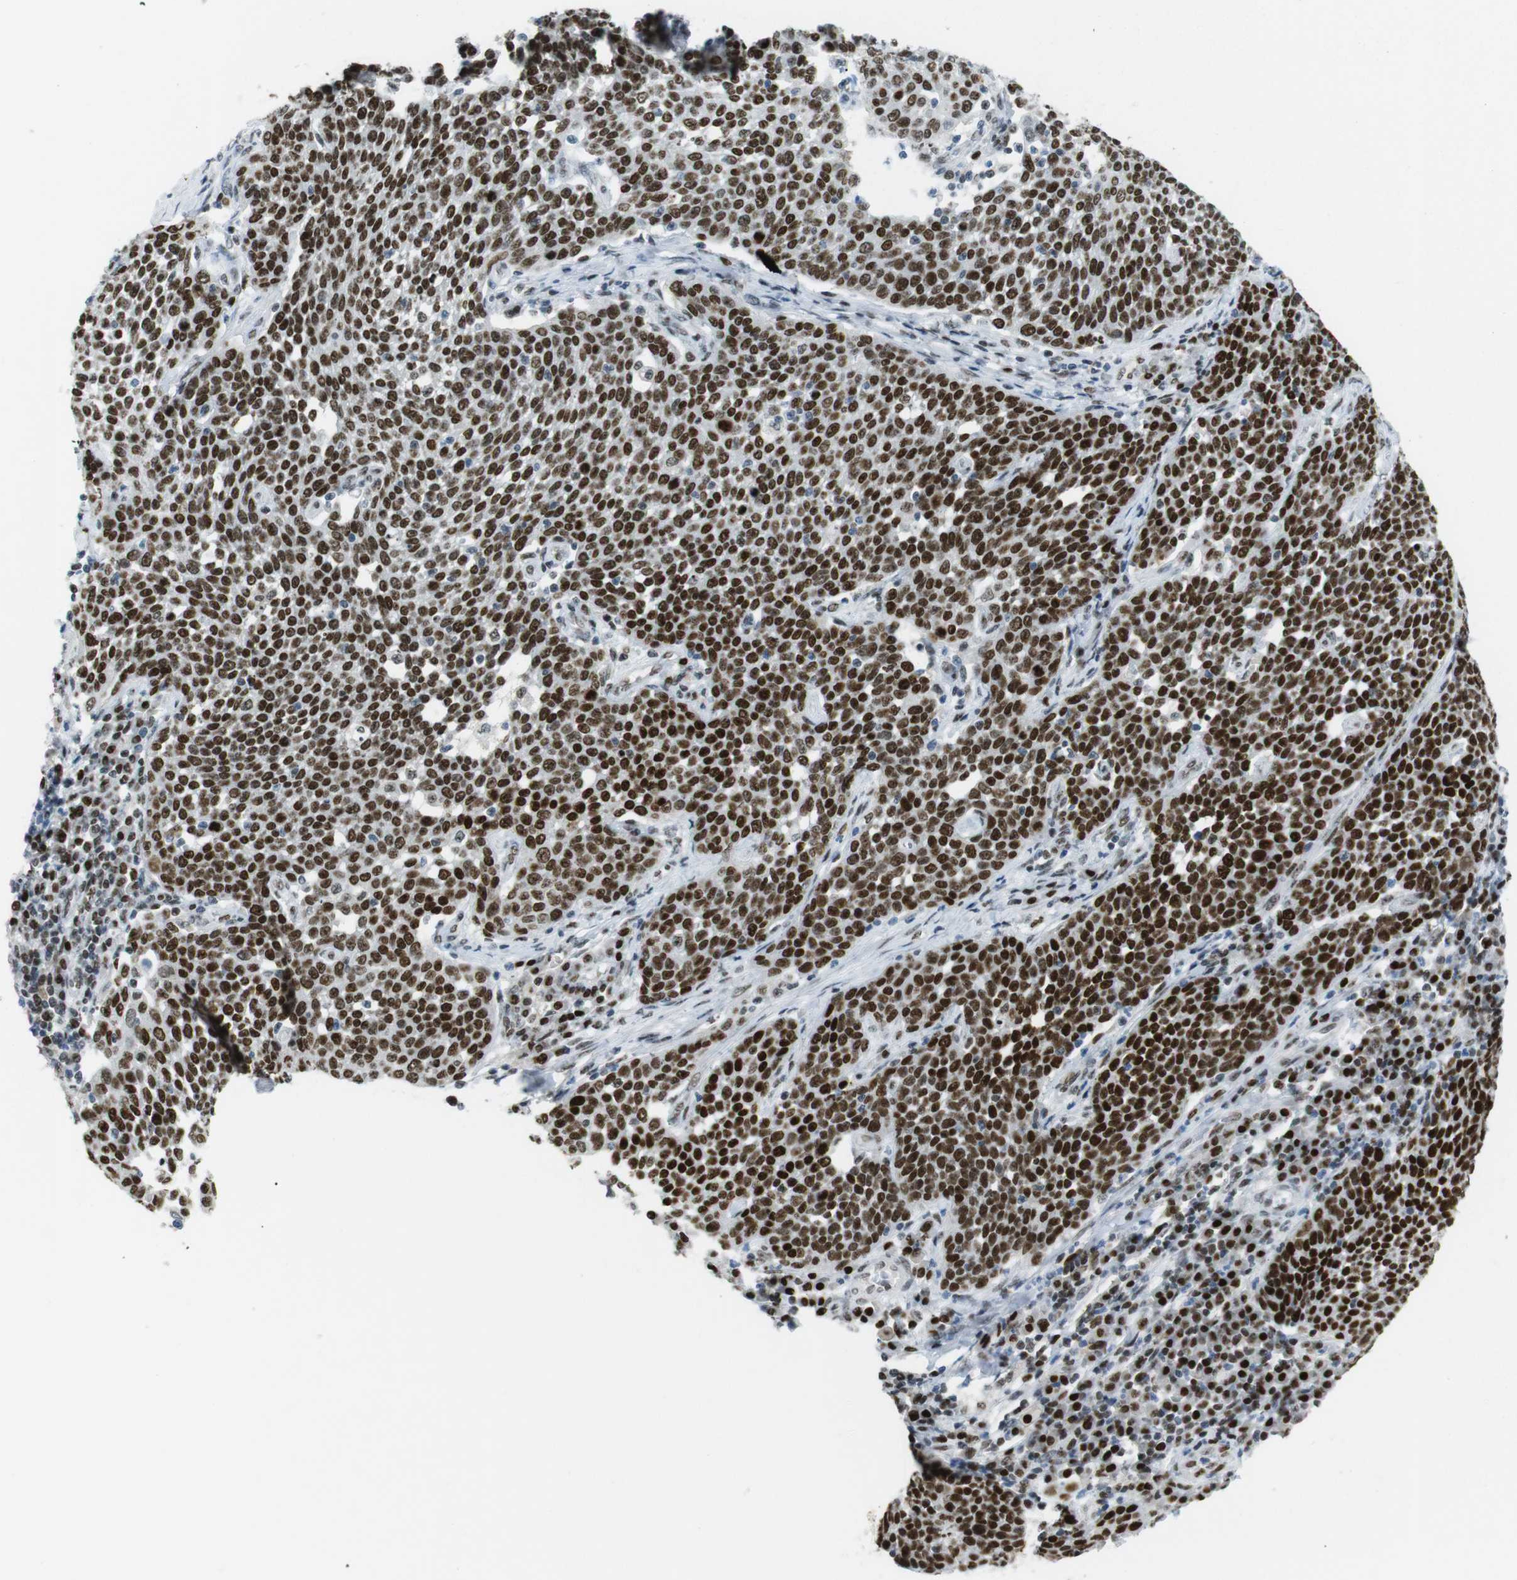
{"staining": {"intensity": "strong", "quantity": ">75%", "location": "nuclear"}, "tissue": "cervical cancer", "cell_type": "Tumor cells", "image_type": "cancer", "snomed": [{"axis": "morphology", "description": "Squamous cell carcinoma, NOS"}, {"axis": "topography", "description": "Cervix"}], "caption": "Squamous cell carcinoma (cervical) was stained to show a protein in brown. There is high levels of strong nuclear expression in approximately >75% of tumor cells. (DAB IHC, brown staining for protein, blue staining for nuclei).", "gene": "RIOX2", "patient": {"sex": "female", "age": 34}}